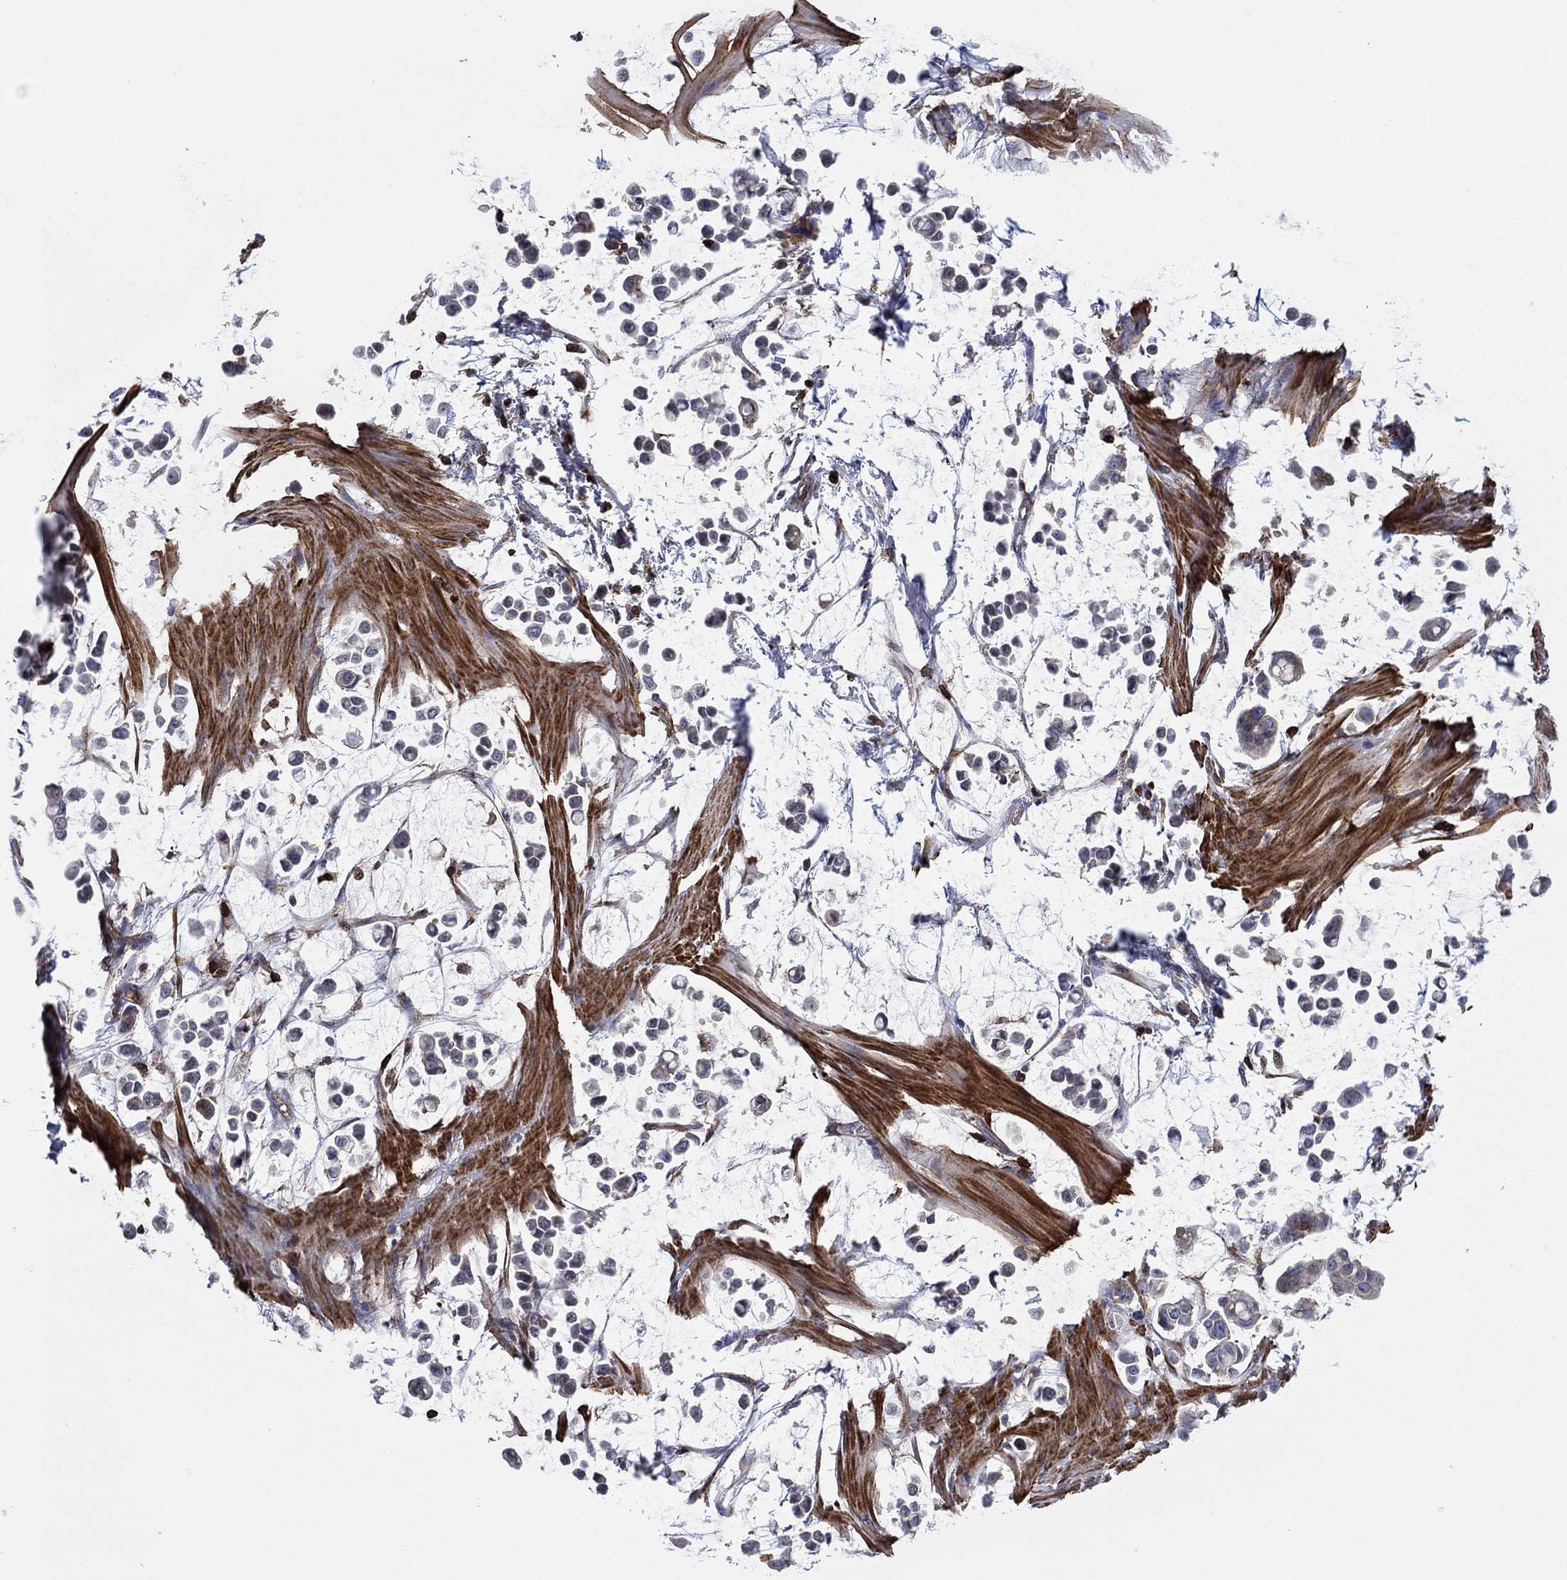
{"staining": {"intensity": "negative", "quantity": "none", "location": "none"}, "tissue": "stomach cancer", "cell_type": "Tumor cells", "image_type": "cancer", "snomed": [{"axis": "morphology", "description": "Adenocarcinoma, NOS"}, {"axis": "topography", "description": "Stomach"}], "caption": "Image shows no significant protein positivity in tumor cells of stomach adenocarcinoma. The staining was performed using DAB to visualize the protein expression in brown, while the nuclei were stained in blue with hematoxylin (Magnification: 20x).", "gene": "PAG1", "patient": {"sex": "male", "age": 82}}